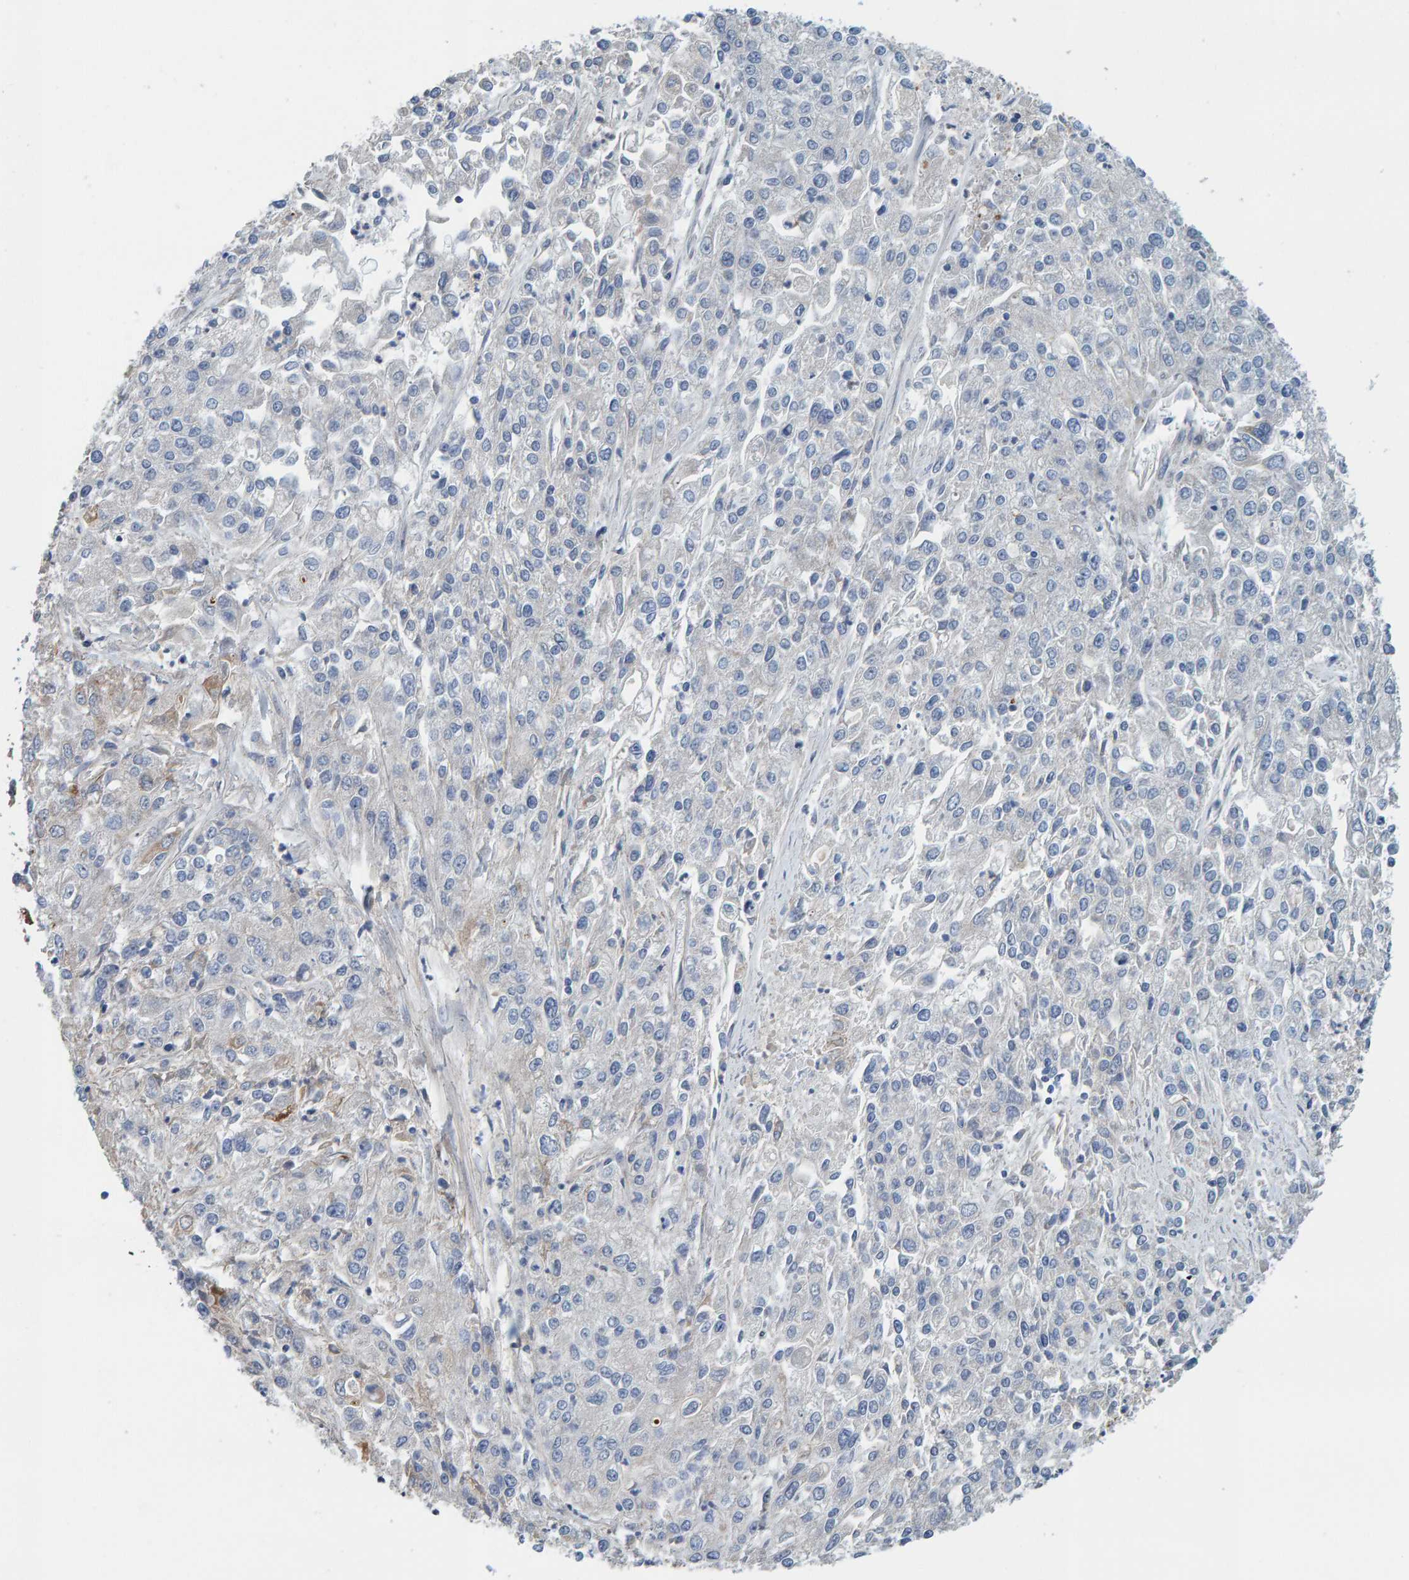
{"staining": {"intensity": "negative", "quantity": "none", "location": "none"}, "tissue": "endometrial cancer", "cell_type": "Tumor cells", "image_type": "cancer", "snomed": [{"axis": "morphology", "description": "Adenocarcinoma, NOS"}, {"axis": "topography", "description": "Endometrium"}], "caption": "Tumor cells show no significant positivity in endometrial cancer (adenocarcinoma).", "gene": "CCM2", "patient": {"sex": "female", "age": 49}}